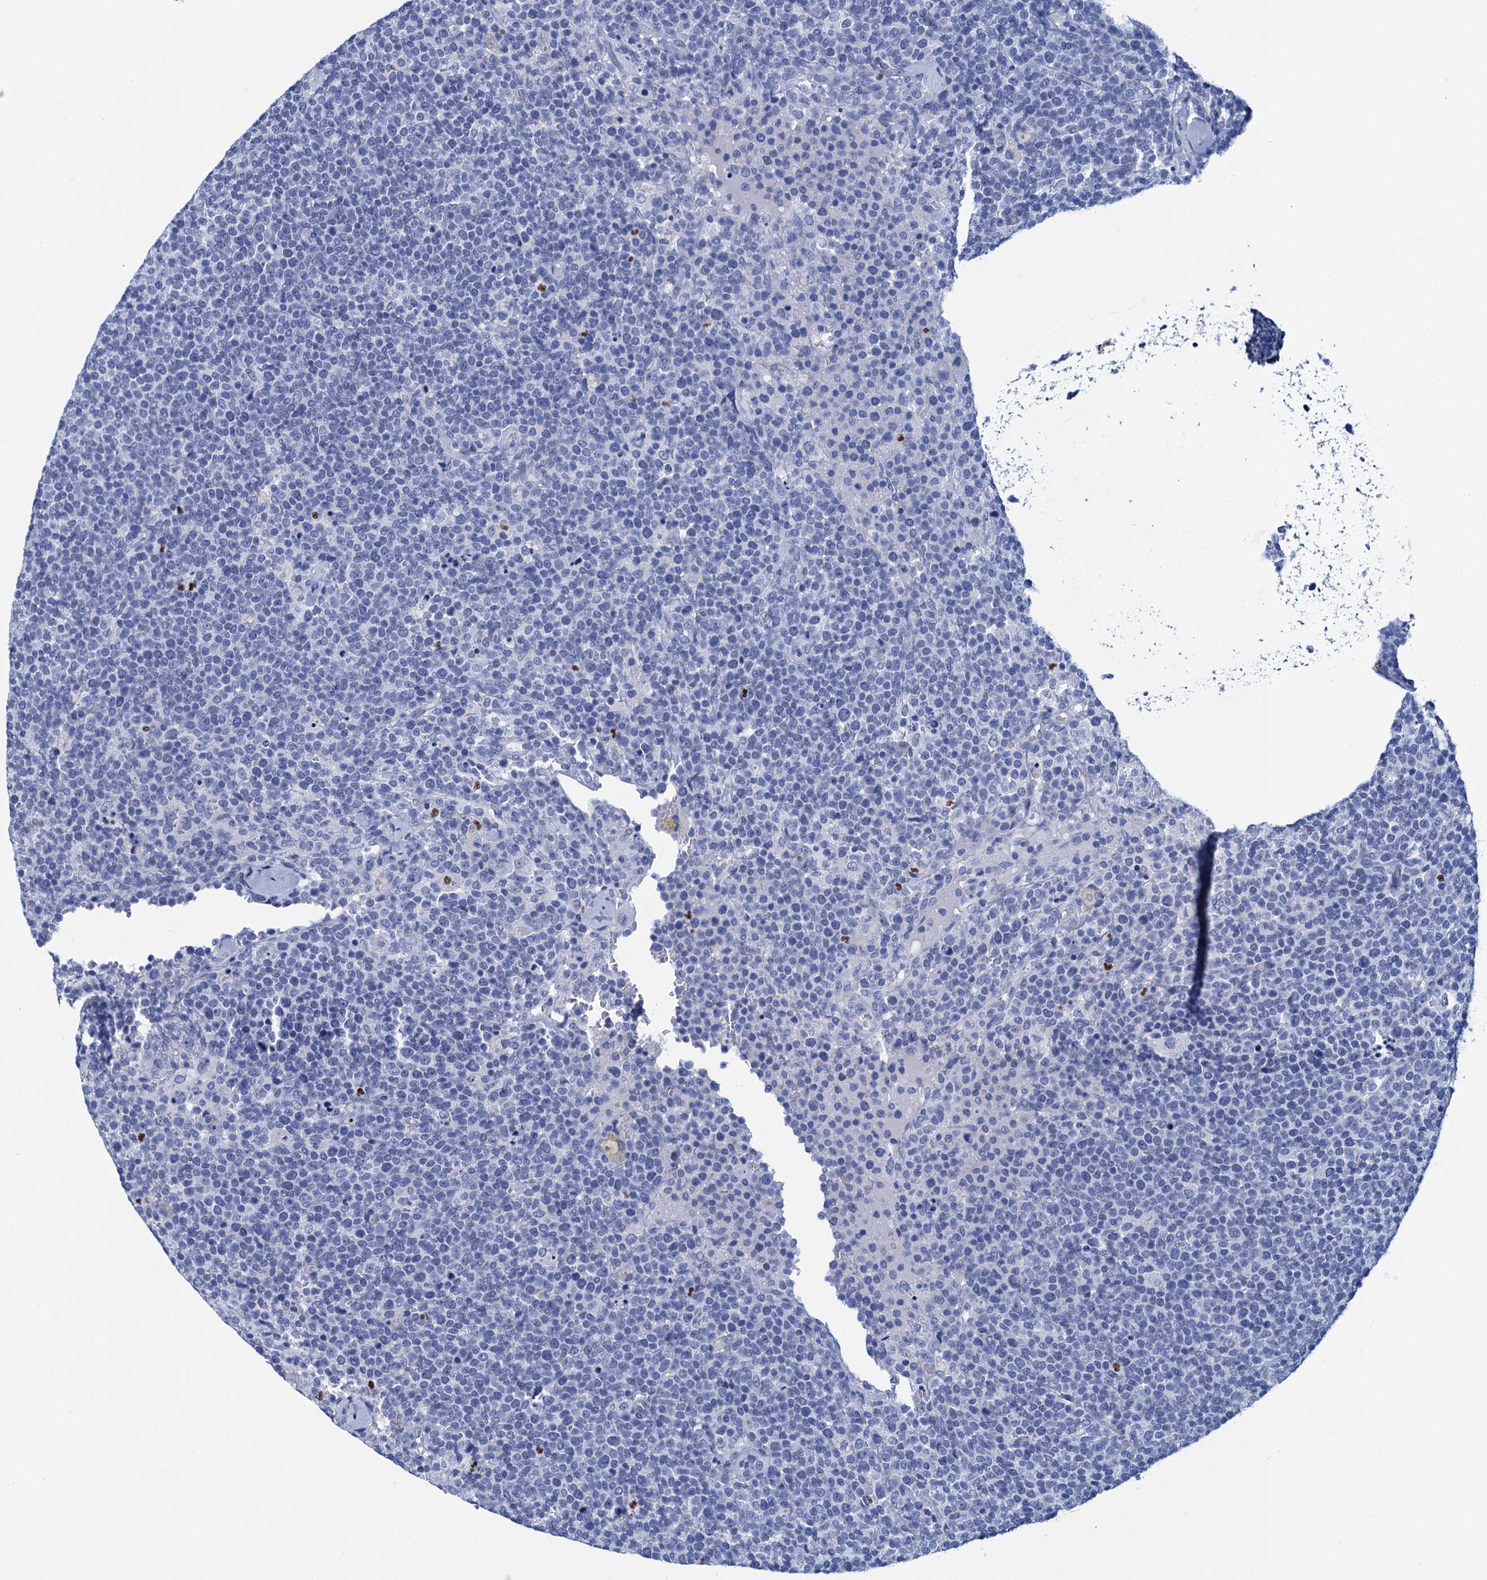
{"staining": {"intensity": "negative", "quantity": "none", "location": "none"}, "tissue": "lymphoma", "cell_type": "Tumor cells", "image_type": "cancer", "snomed": [{"axis": "morphology", "description": "Malignant lymphoma, non-Hodgkin's type, High grade"}, {"axis": "topography", "description": "Lymph node"}], "caption": "High-grade malignant lymphoma, non-Hodgkin's type stained for a protein using immunohistochemistry (IHC) demonstrates no expression tumor cells.", "gene": "RHCG", "patient": {"sex": "male", "age": 61}}